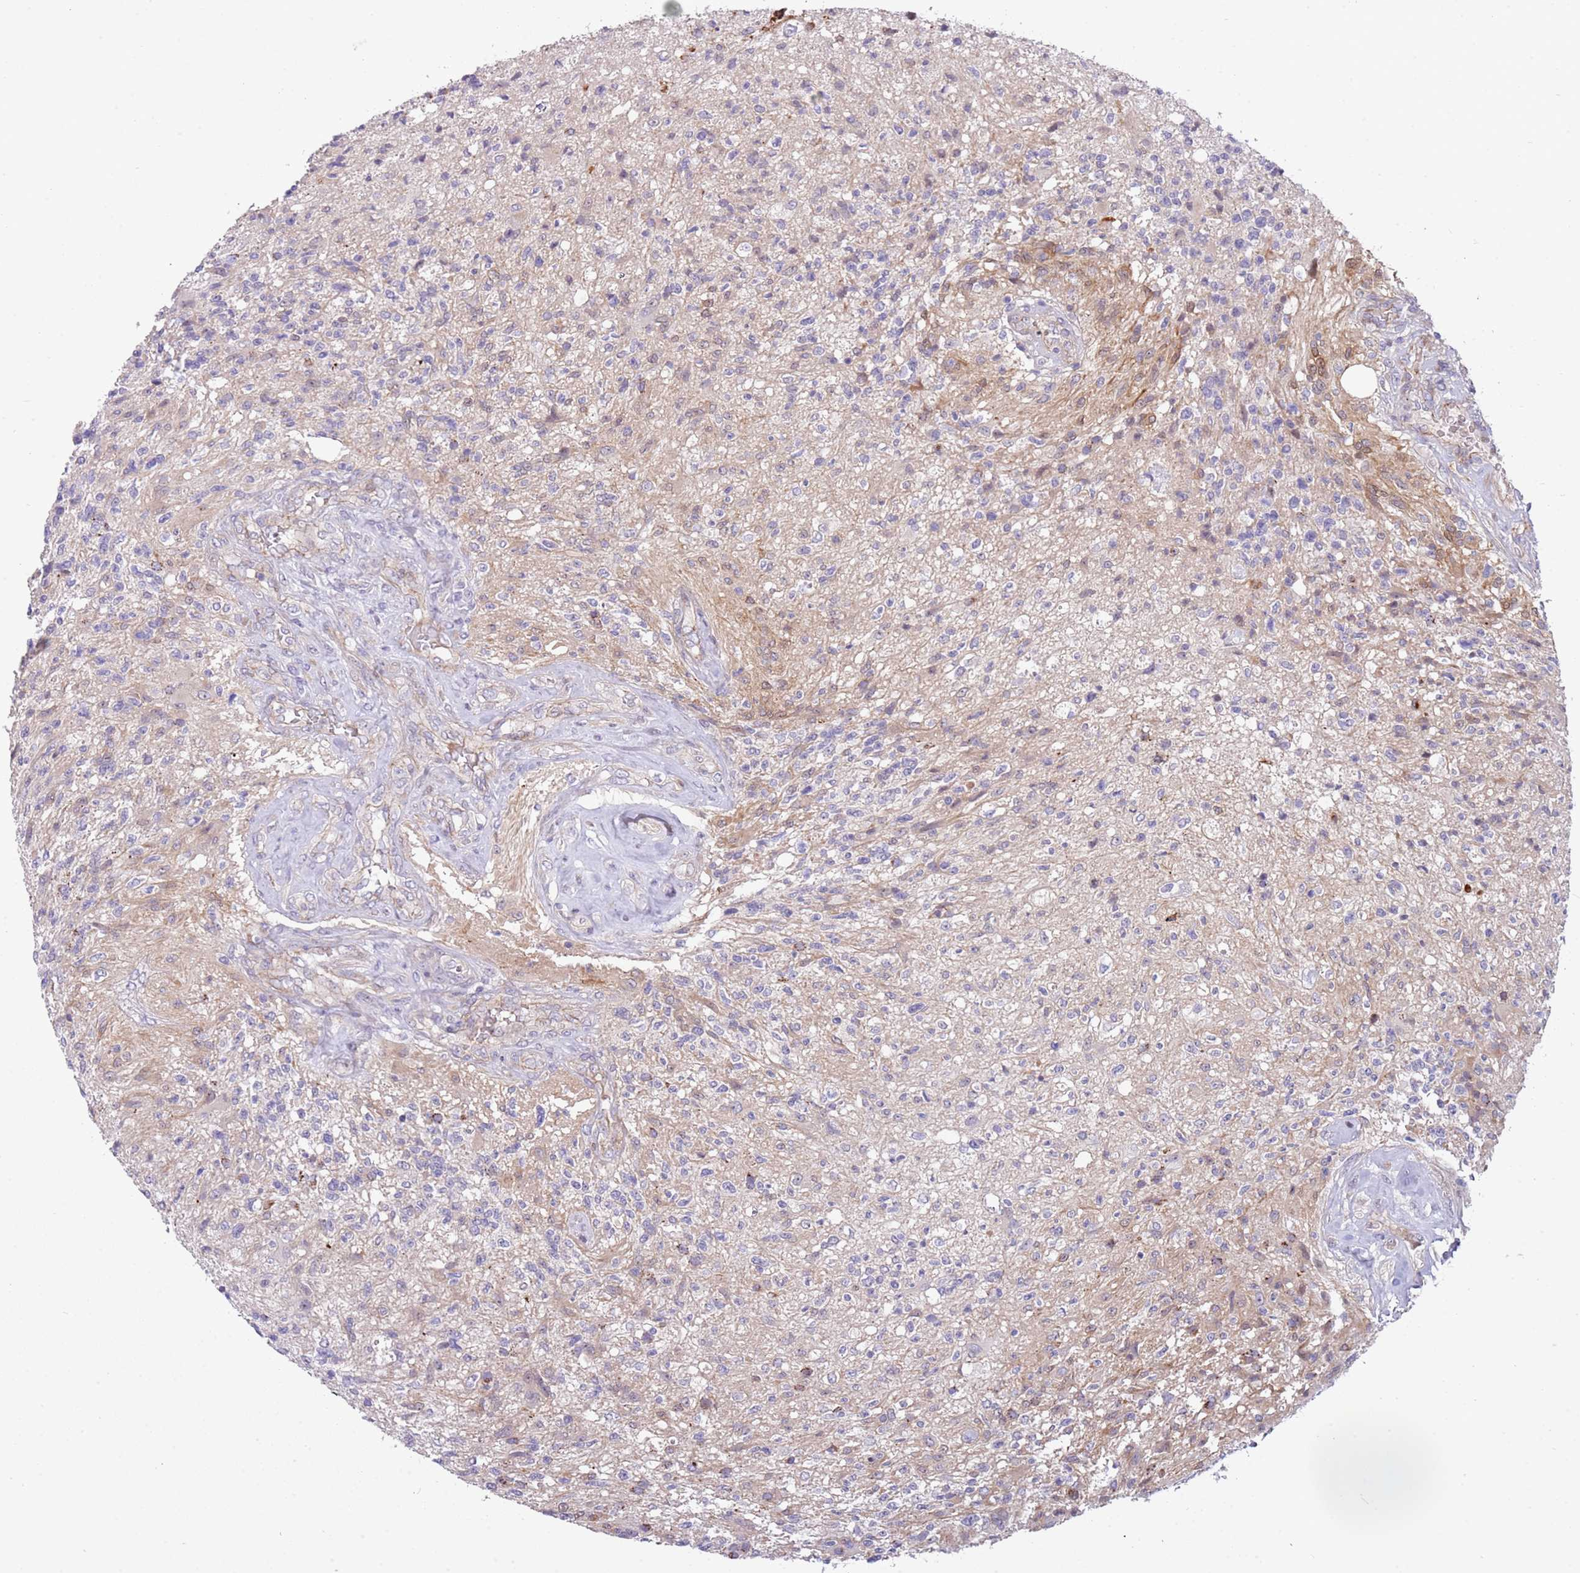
{"staining": {"intensity": "negative", "quantity": "none", "location": "none"}, "tissue": "glioma", "cell_type": "Tumor cells", "image_type": "cancer", "snomed": [{"axis": "morphology", "description": "Glioma, malignant, High grade"}, {"axis": "topography", "description": "Brain"}], "caption": "Immunohistochemical staining of human glioma displays no significant expression in tumor cells. (DAB immunohistochemistry, high magnification).", "gene": "ITGB6", "patient": {"sex": "male", "age": 56}}